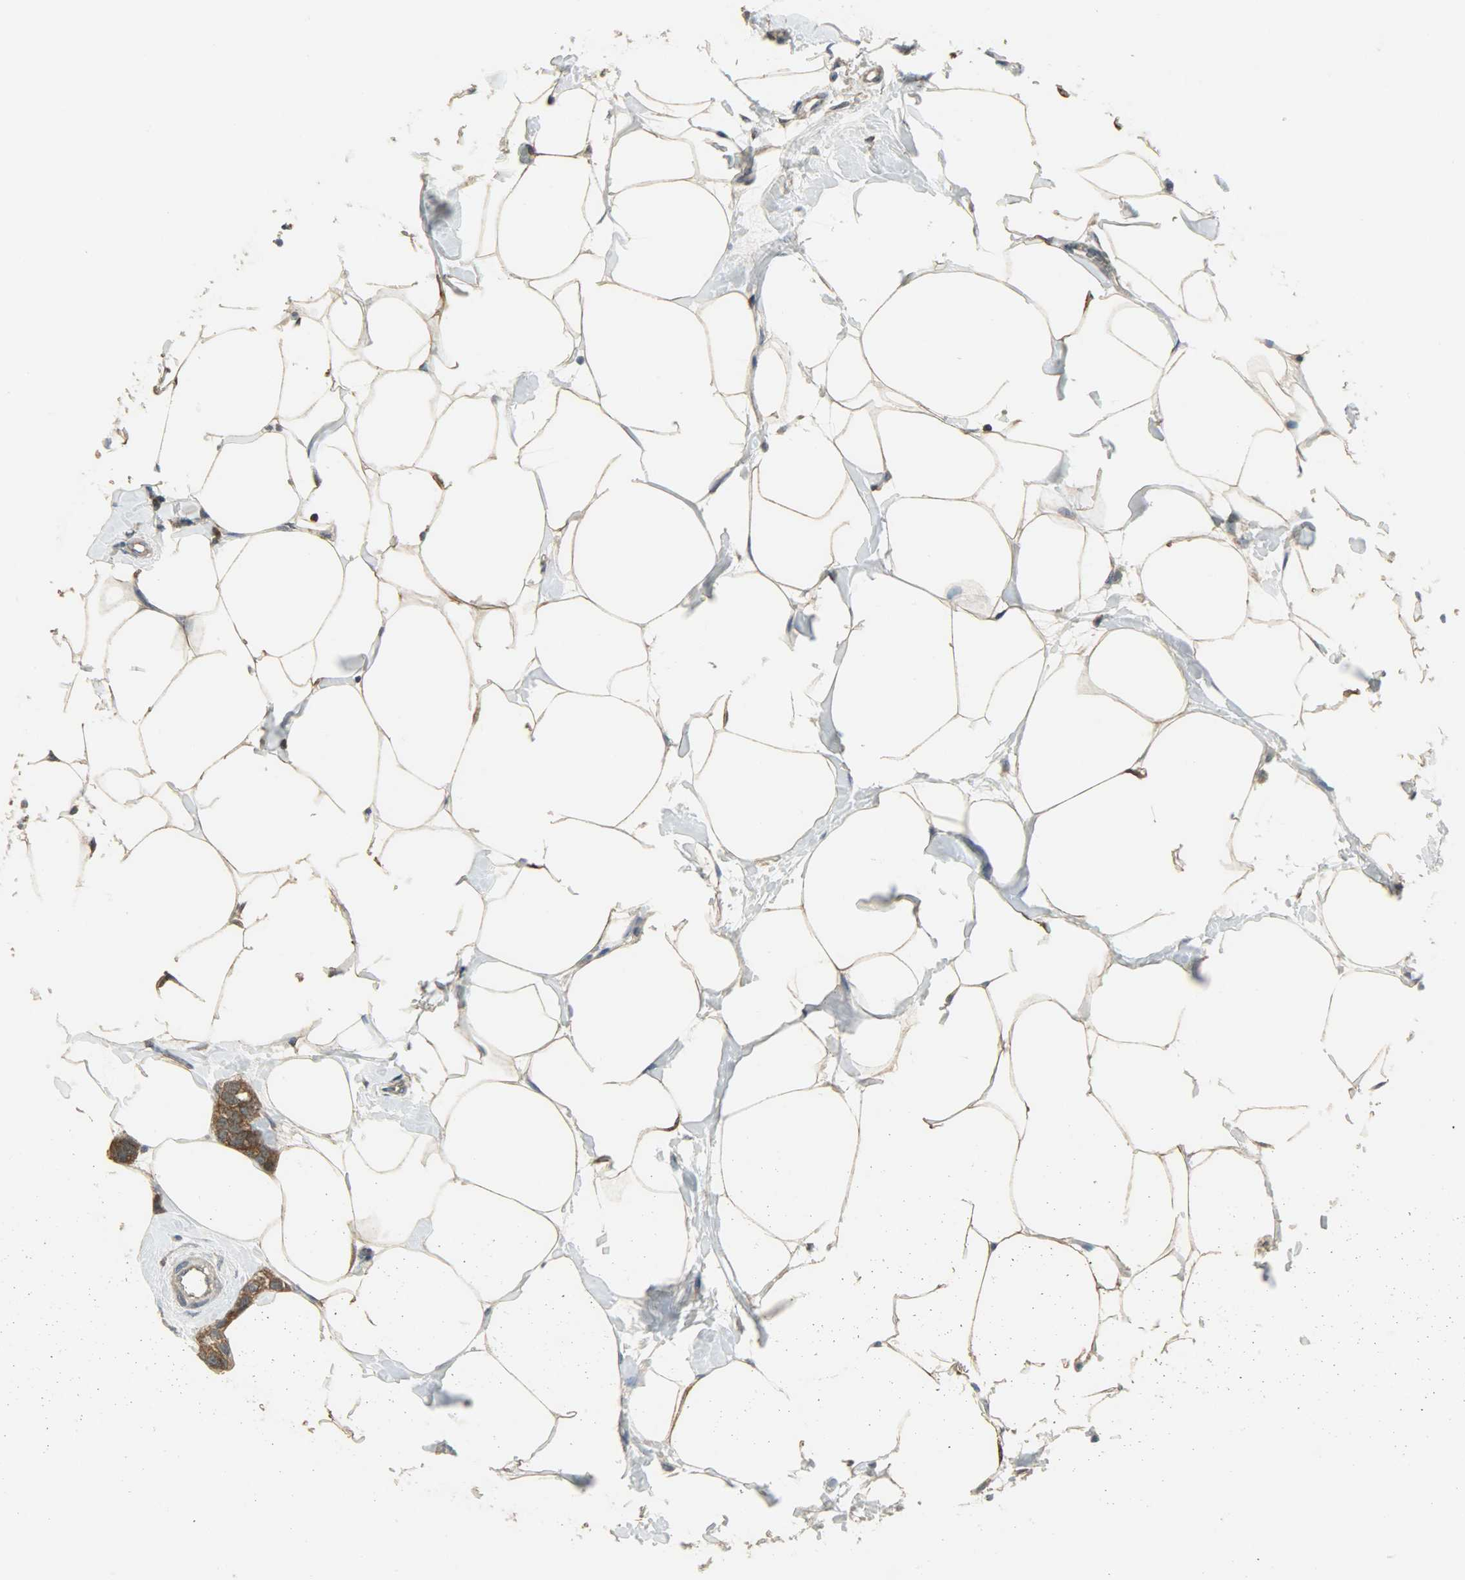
{"staining": {"intensity": "strong", "quantity": ">75%", "location": "cytoplasmic/membranous"}, "tissue": "breast cancer", "cell_type": "Tumor cells", "image_type": "cancer", "snomed": [{"axis": "morphology", "description": "Normal tissue, NOS"}, {"axis": "morphology", "description": "Duct carcinoma"}, {"axis": "topography", "description": "Breast"}], "caption": "Immunohistochemical staining of human breast cancer (infiltrating ductal carcinoma) shows high levels of strong cytoplasmic/membranous expression in approximately >75% of tumor cells. The protein is stained brown, and the nuclei are stained in blue (DAB (3,3'-diaminobenzidine) IHC with brightfield microscopy, high magnification).", "gene": "LDHB", "patient": {"sex": "female", "age": 50}}